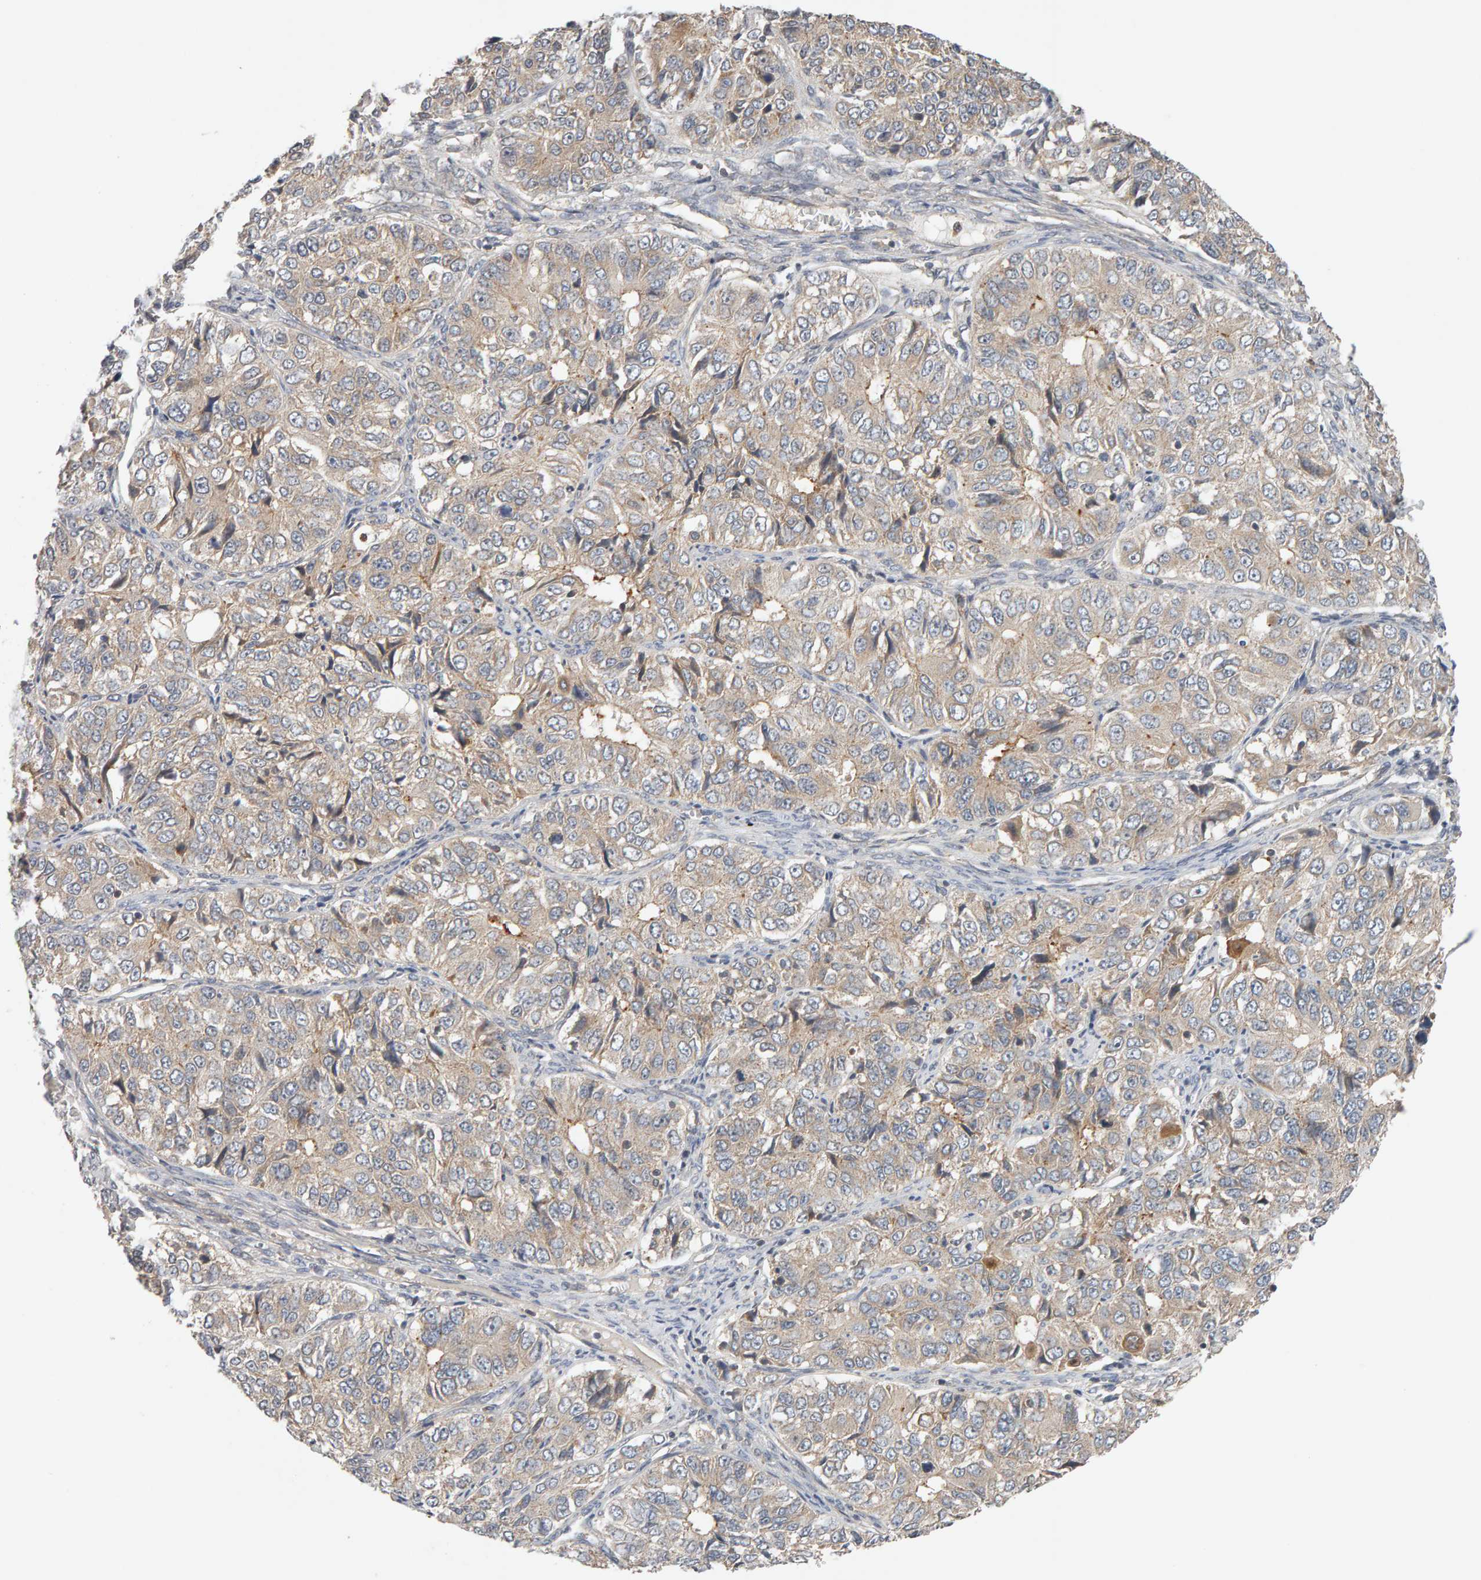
{"staining": {"intensity": "weak", "quantity": ">75%", "location": "cytoplasmic/membranous"}, "tissue": "ovarian cancer", "cell_type": "Tumor cells", "image_type": "cancer", "snomed": [{"axis": "morphology", "description": "Carcinoma, endometroid"}, {"axis": "topography", "description": "Ovary"}], "caption": "Weak cytoplasmic/membranous expression for a protein is present in about >75% of tumor cells of ovarian endometroid carcinoma using immunohistochemistry (IHC).", "gene": "DNAJC7", "patient": {"sex": "female", "age": 51}}